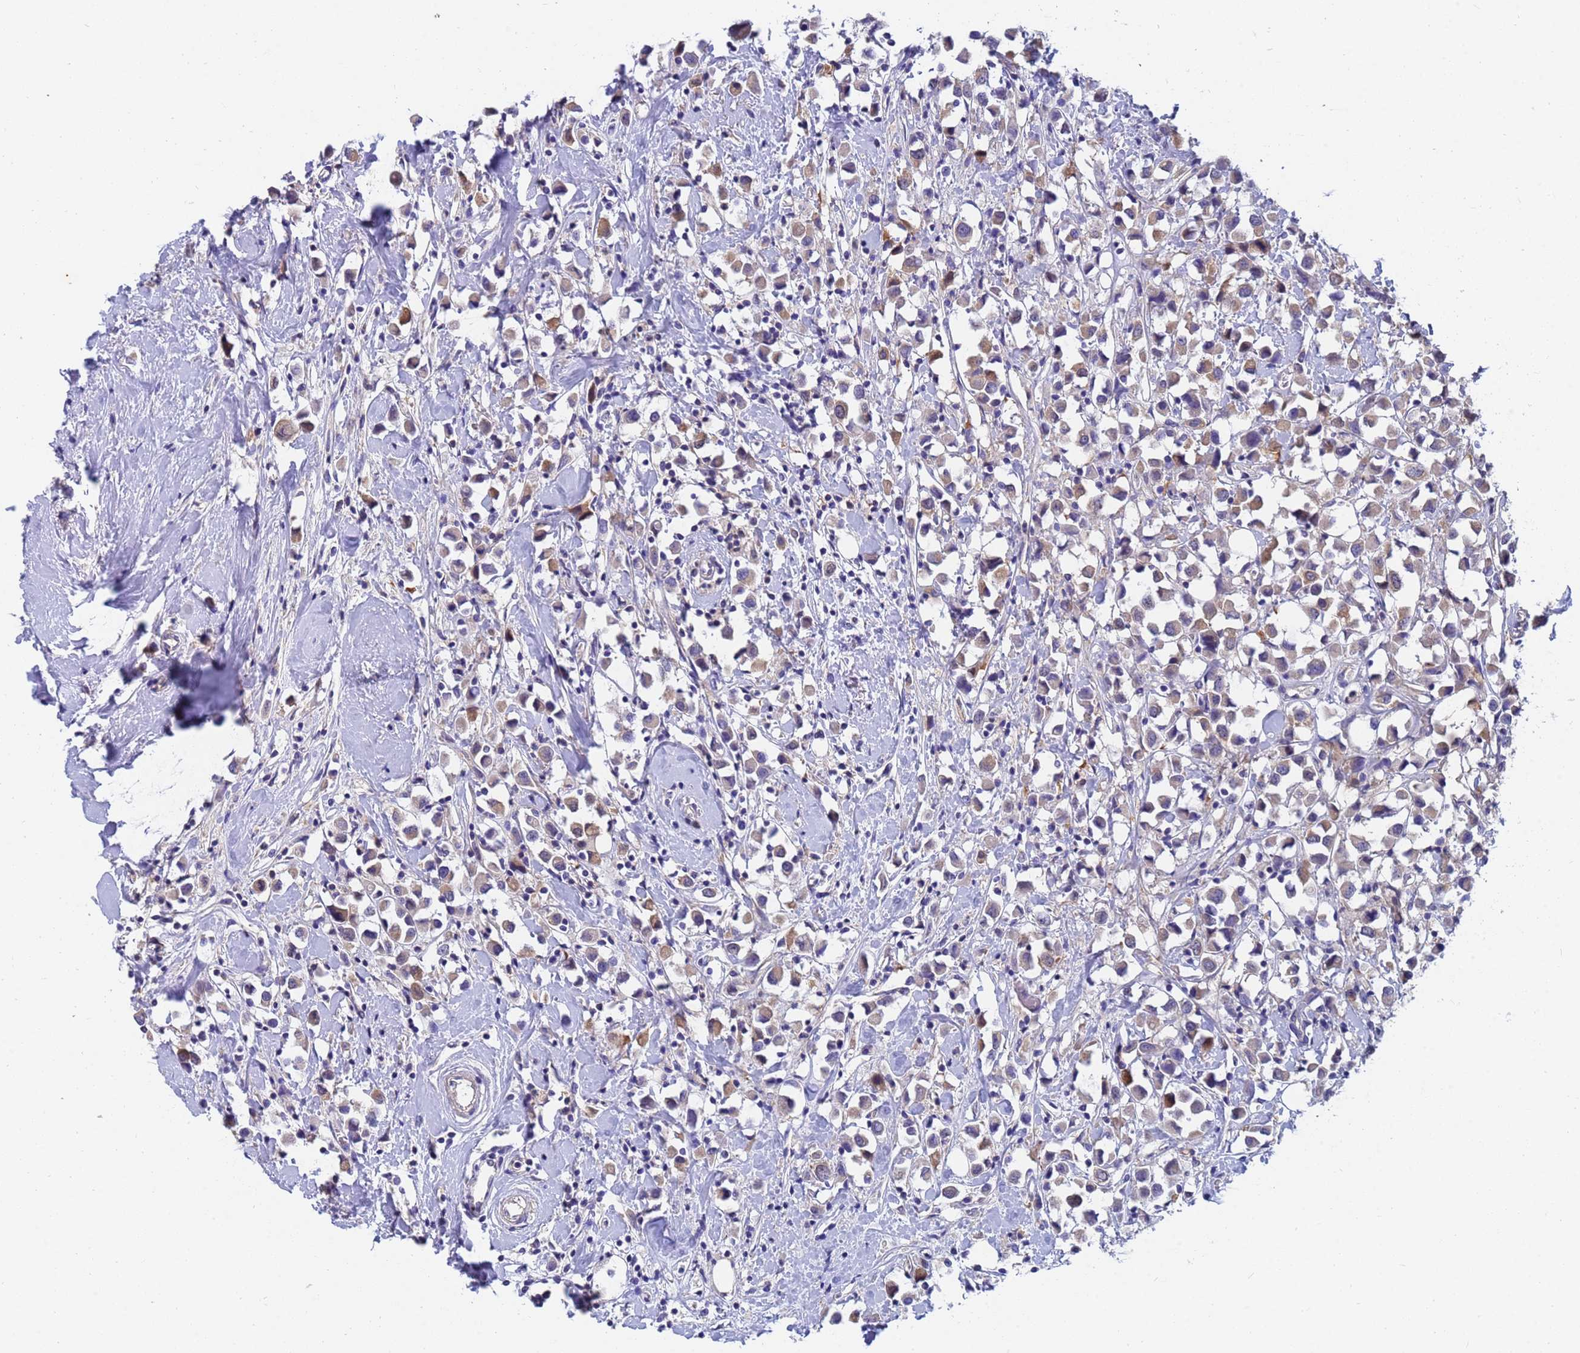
{"staining": {"intensity": "moderate", "quantity": ">75%", "location": "cytoplasmic/membranous"}, "tissue": "breast cancer", "cell_type": "Tumor cells", "image_type": "cancer", "snomed": [{"axis": "morphology", "description": "Duct carcinoma"}, {"axis": "topography", "description": "Breast"}], "caption": "A brown stain labels moderate cytoplasmic/membranous staining of a protein in breast cancer tumor cells.", "gene": "TTLL11", "patient": {"sex": "female", "age": 61}}